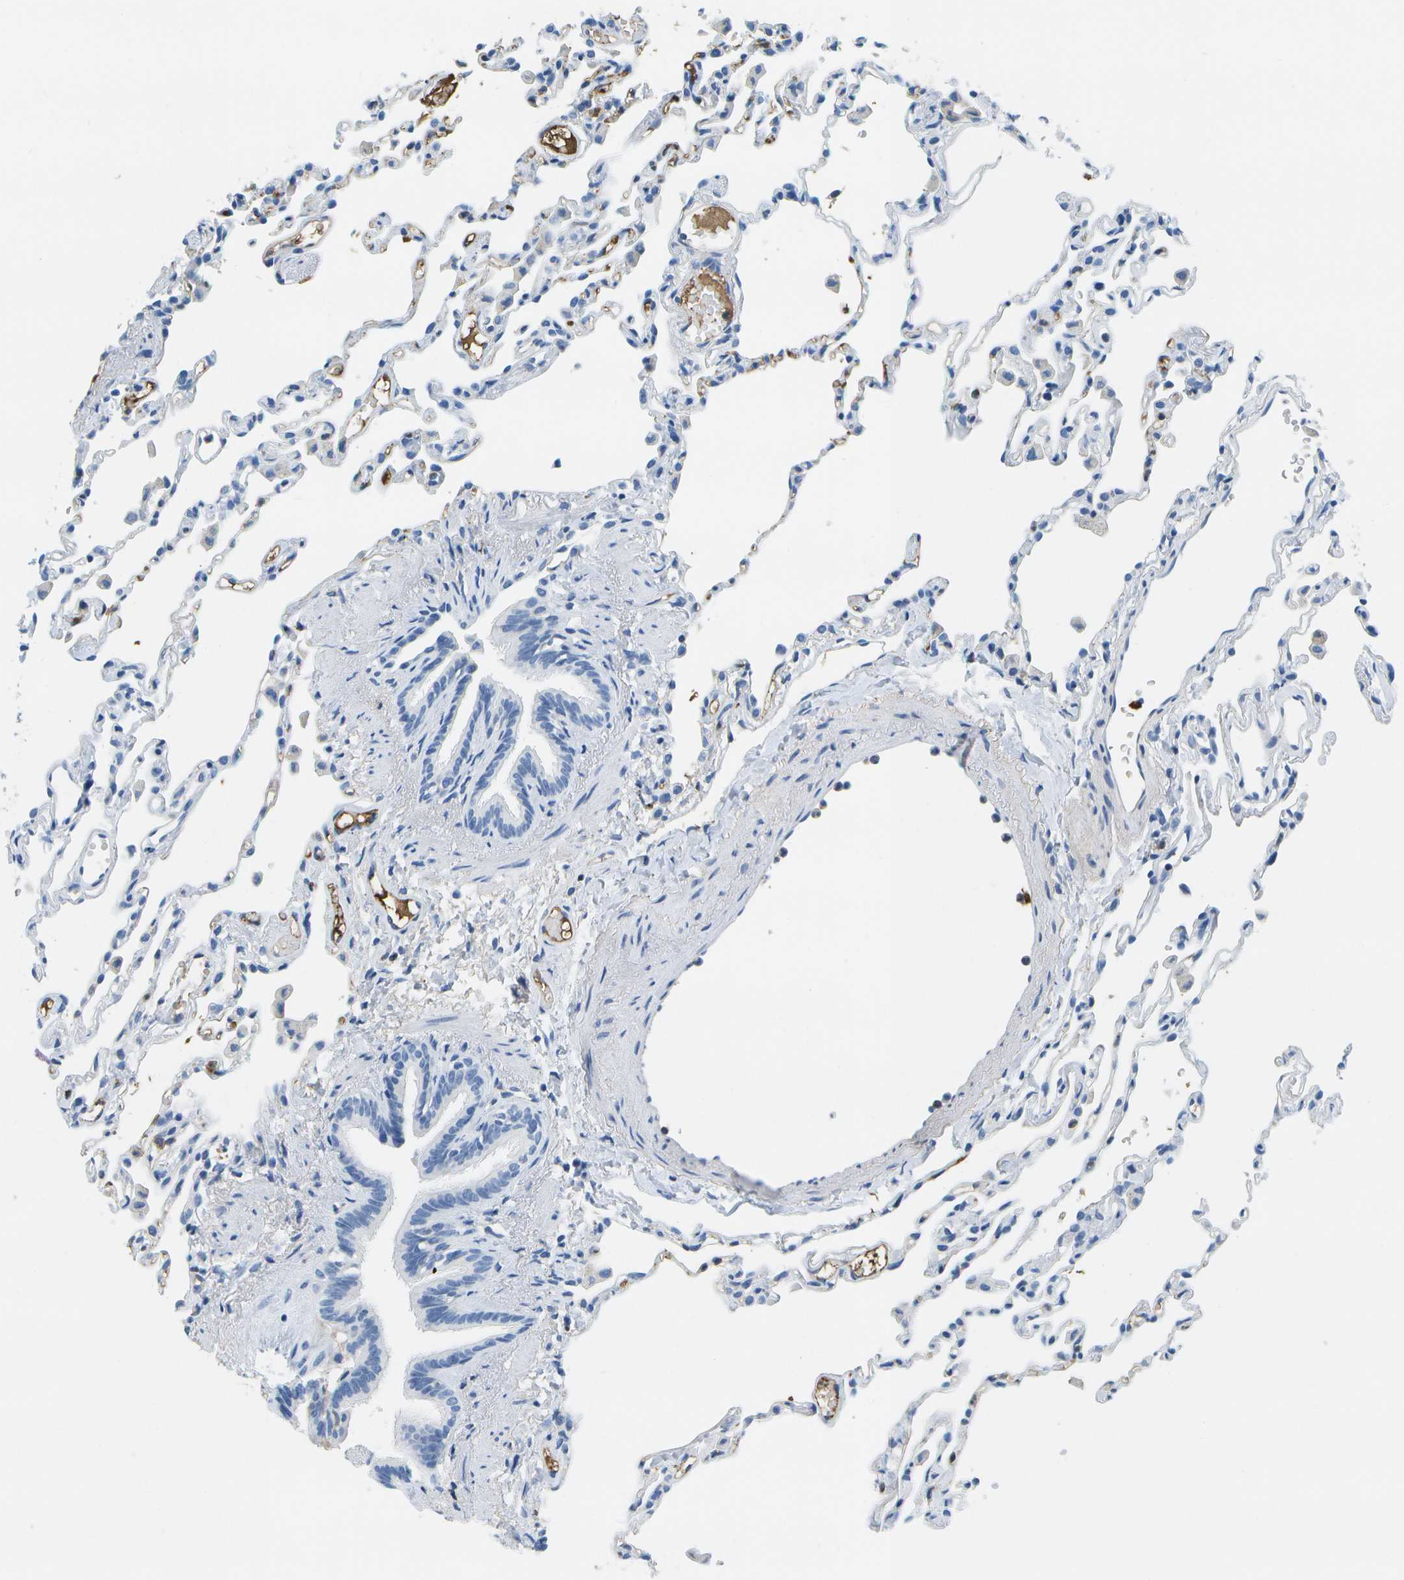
{"staining": {"intensity": "negative", "quantity": "none", "location": "none"}, "tissue": "lung", "cell_type": "Alveolar cells", "image_type": "normal", "snomed": [{"axis": "morphology", "description": "Normal tissue, NOS"}, {"axis": "topography", "description": "Lung"}], "caption": "DAB immunohistochemical staining of unremarkable human lung reveals no significant positivity in alveolar cells.", "gene": "SERPINA1", "patient": {"sex": "female", "age": 49}}